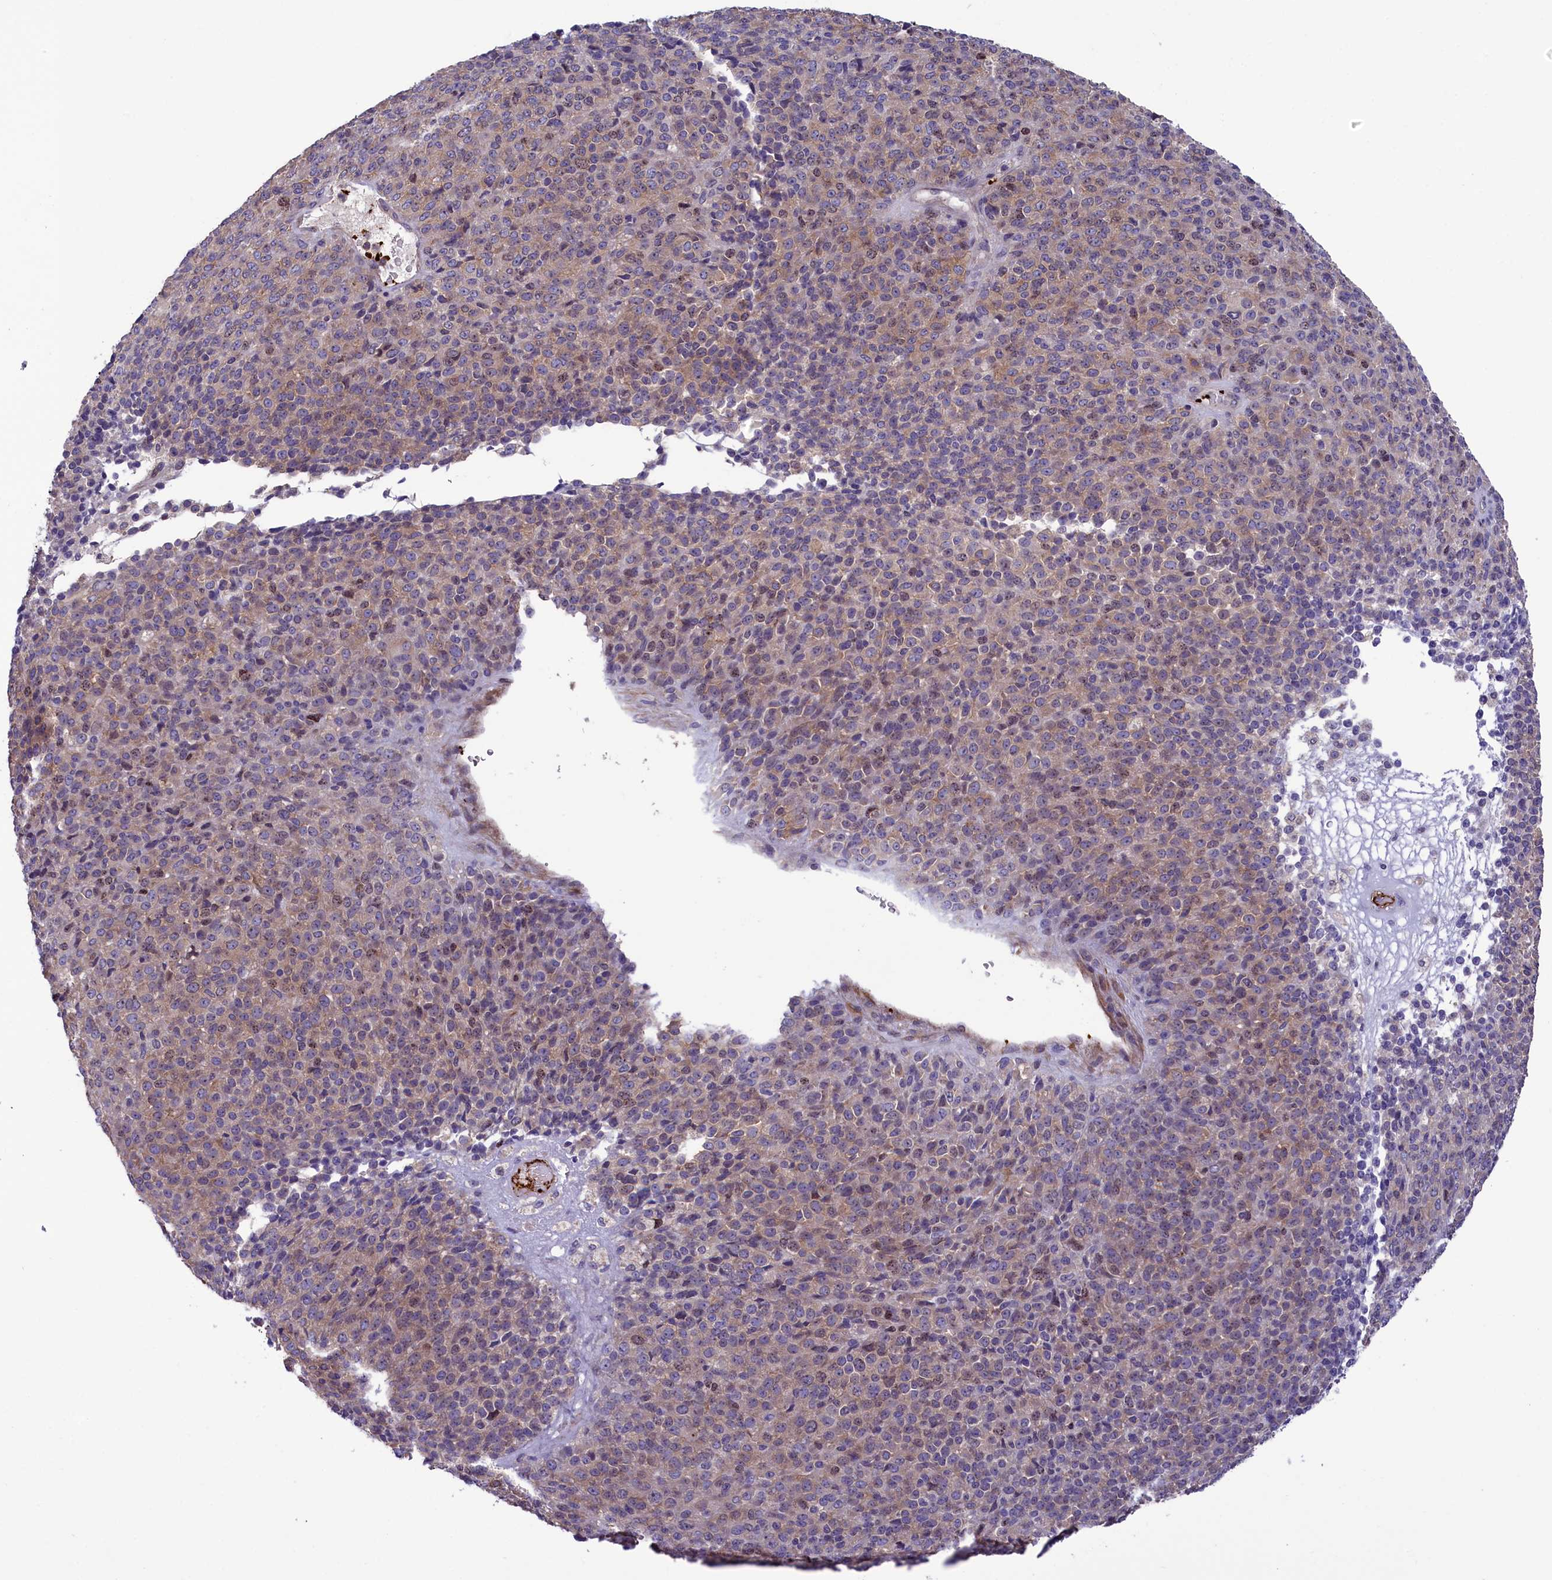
{"staining": {"intensity": "weak", "quantity": ">75%", "location": "cytoplasmic/membranous"}, "tissue": "melanoma", "cell_type": "Tumor cells", "image_type": "cancer", "snomed": [{"axis": "morphology", "description": "Malignant melanoma, Metastatic site"}, {"axis": "topography", "description": "Brain"}], "caption": "Malignant melanoma (metastatic site) stained with DAB (3,3'-diaminobenzidine) immunohistochemistry (IHC) shows low levels of weak cytoplasmic/membranous positivity in about >75% of tumor cells.", "gene": "HEATR3", "patient": {"sex": "female", "age": 56}}